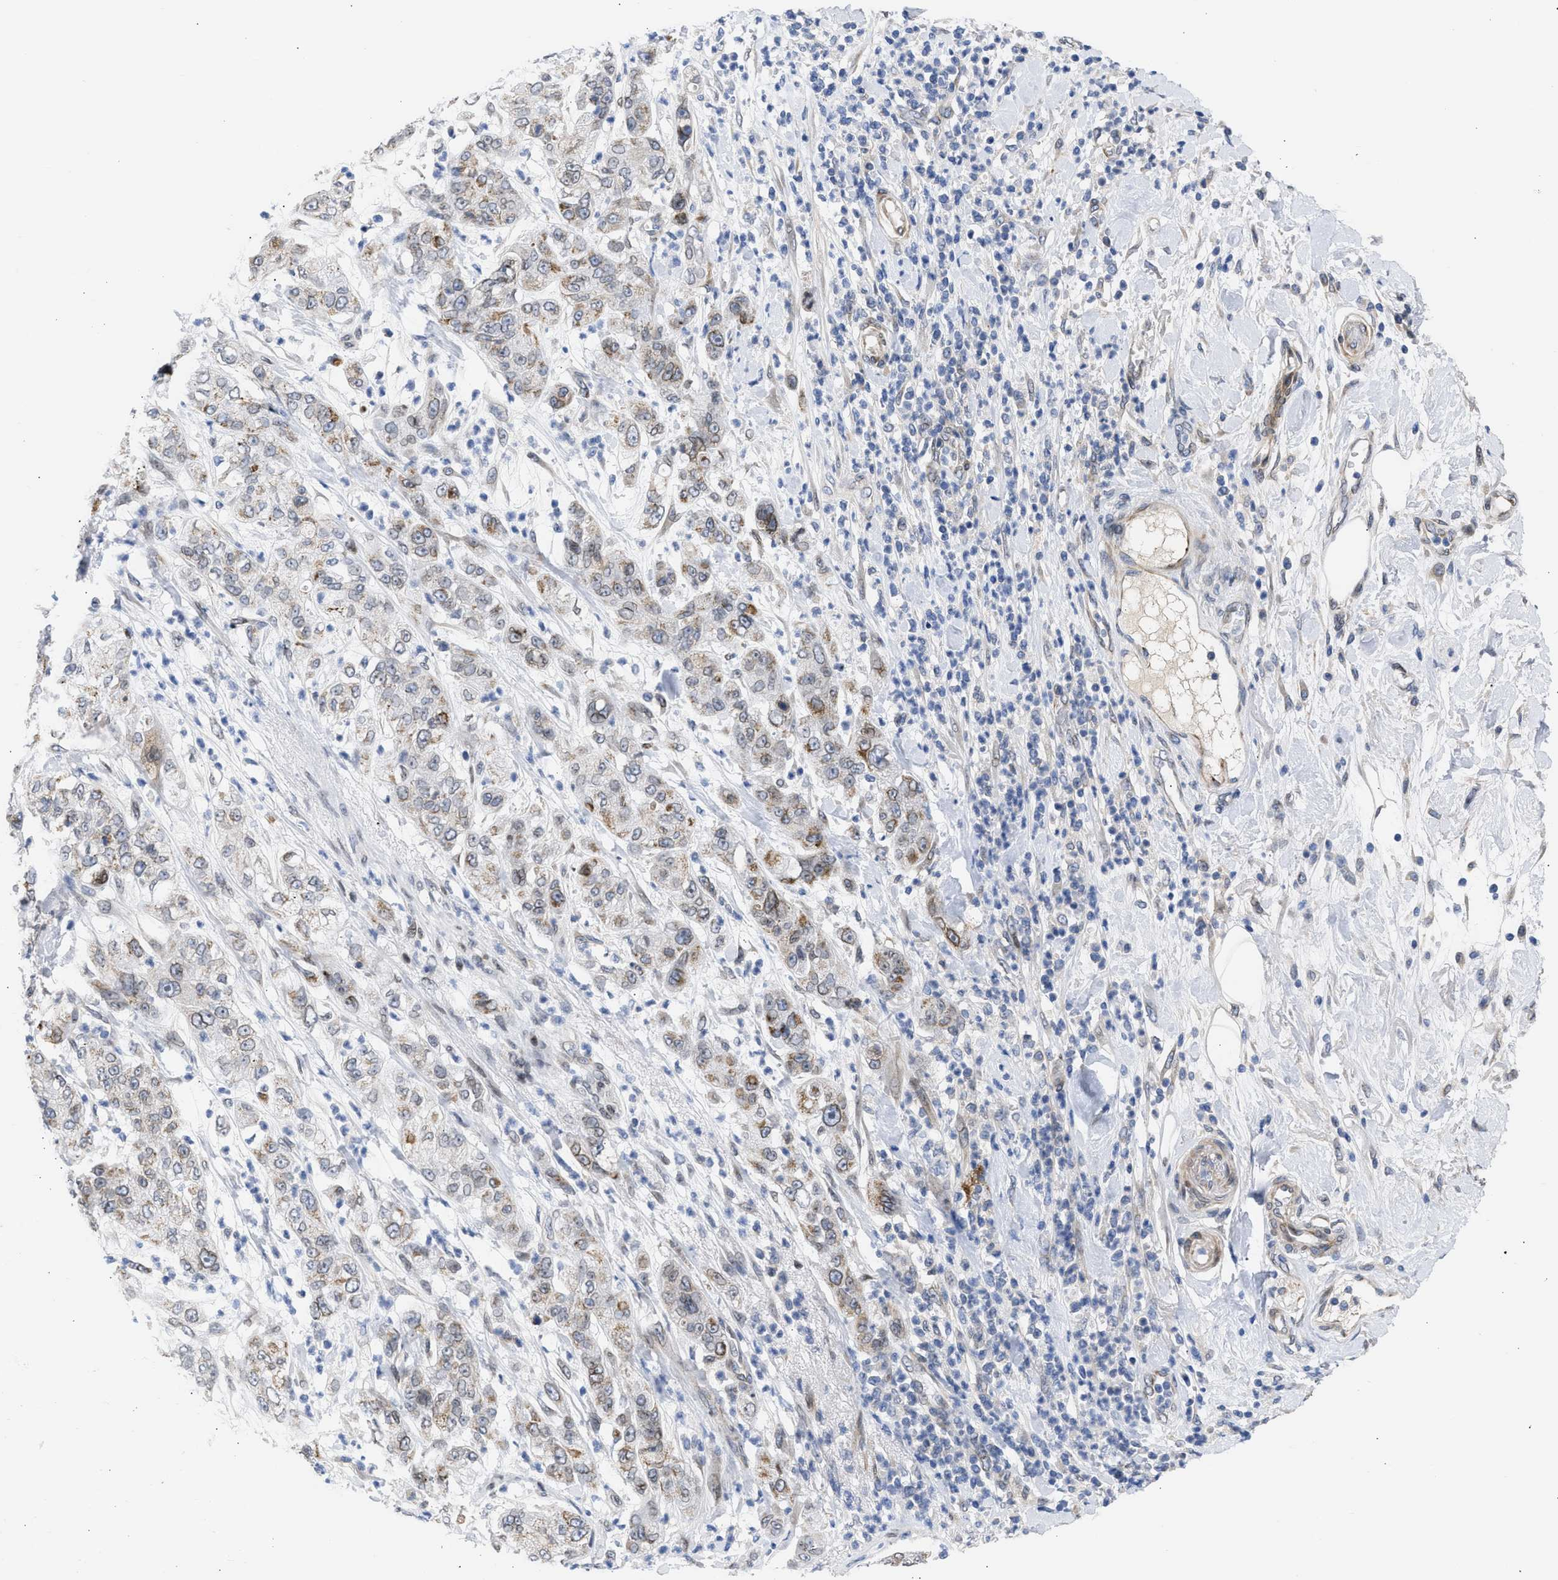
{"staining": {"intensity": "weak", "quantity": "25%-75%", "location": "cytoplasmic/membranous"}, "tissue": "pancreatic cancer", "cell_type": "Tumor cells", "image_type": "cancer", "snomed": [{"axis": "morphology", "description": "Adenocarcinoma, NOS"}, {"axis": "topography", "description": "Pancreas"}], "caption": "Weak cytoplasmic/membranous protein staining is seen in approximately 25%-75% of tumor cells in pancreatic cancer.", "gene": "NUP35", "patient": {"sex": "female", "age": 78}}